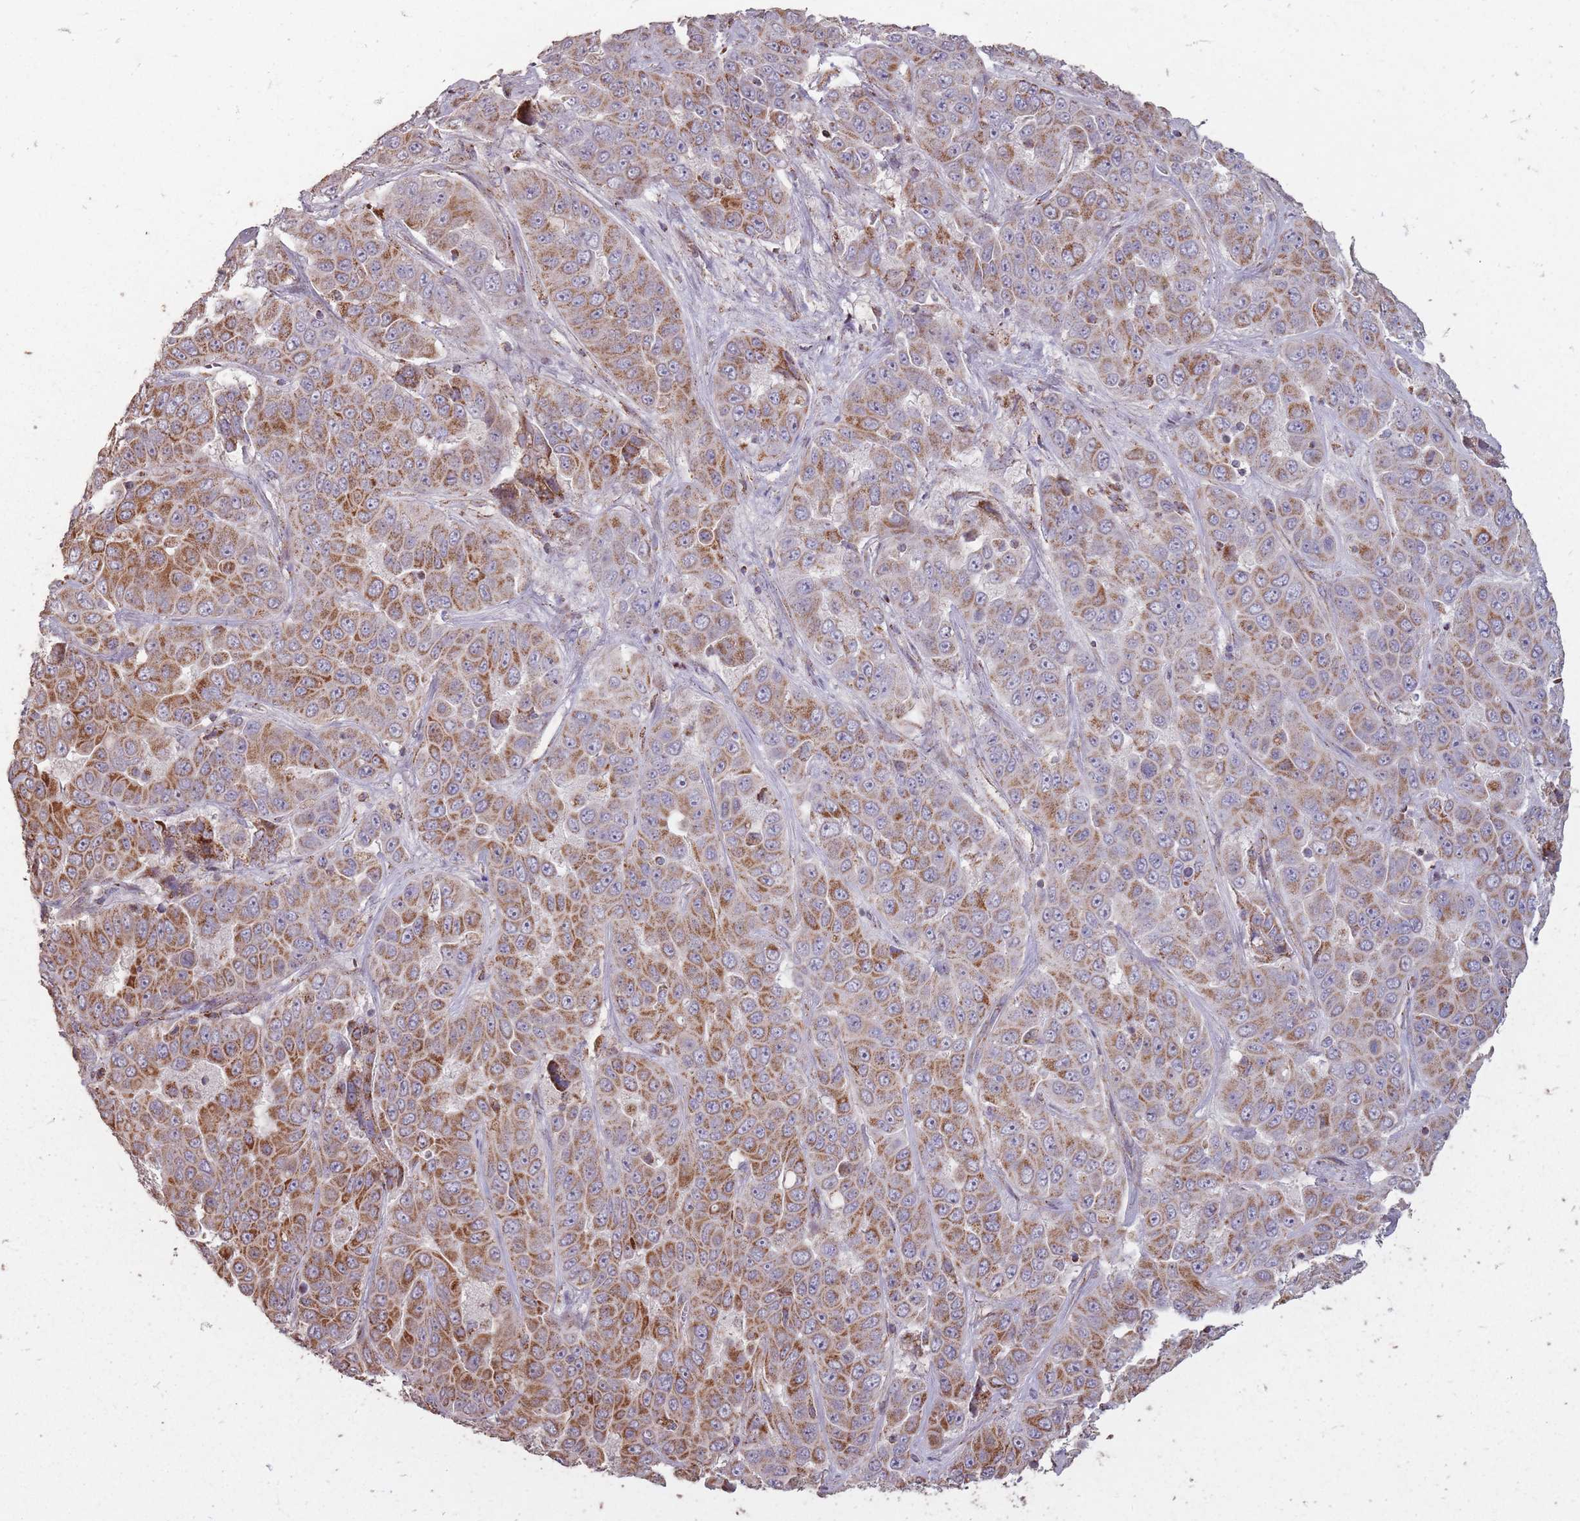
{"staining": {"intensity": "strong", "quantity": "25%-75%", "location": "cytoplasmic/membranous"}, "tissue": "liver cancer", "cell_type": "Tumor cells", "image_type": "cancer", "snomed": [{"axis": "morphology", "description": "Cholangiocarcinoma"}, {"axis": "topography", "description": "Liver"}], "caption": "Strong cytoplasmic/membranous expression is seen in about 25%-75% of tumor cells in liver cholangiocarcinoma. The staining was performed using DAB to visualize the protein expression in brown, while the nuclei were stained in blue with hematoxylin (Magnification: 20x).", "gene": "CNOT8", "patient": {"sex": "female", "age": 52}}